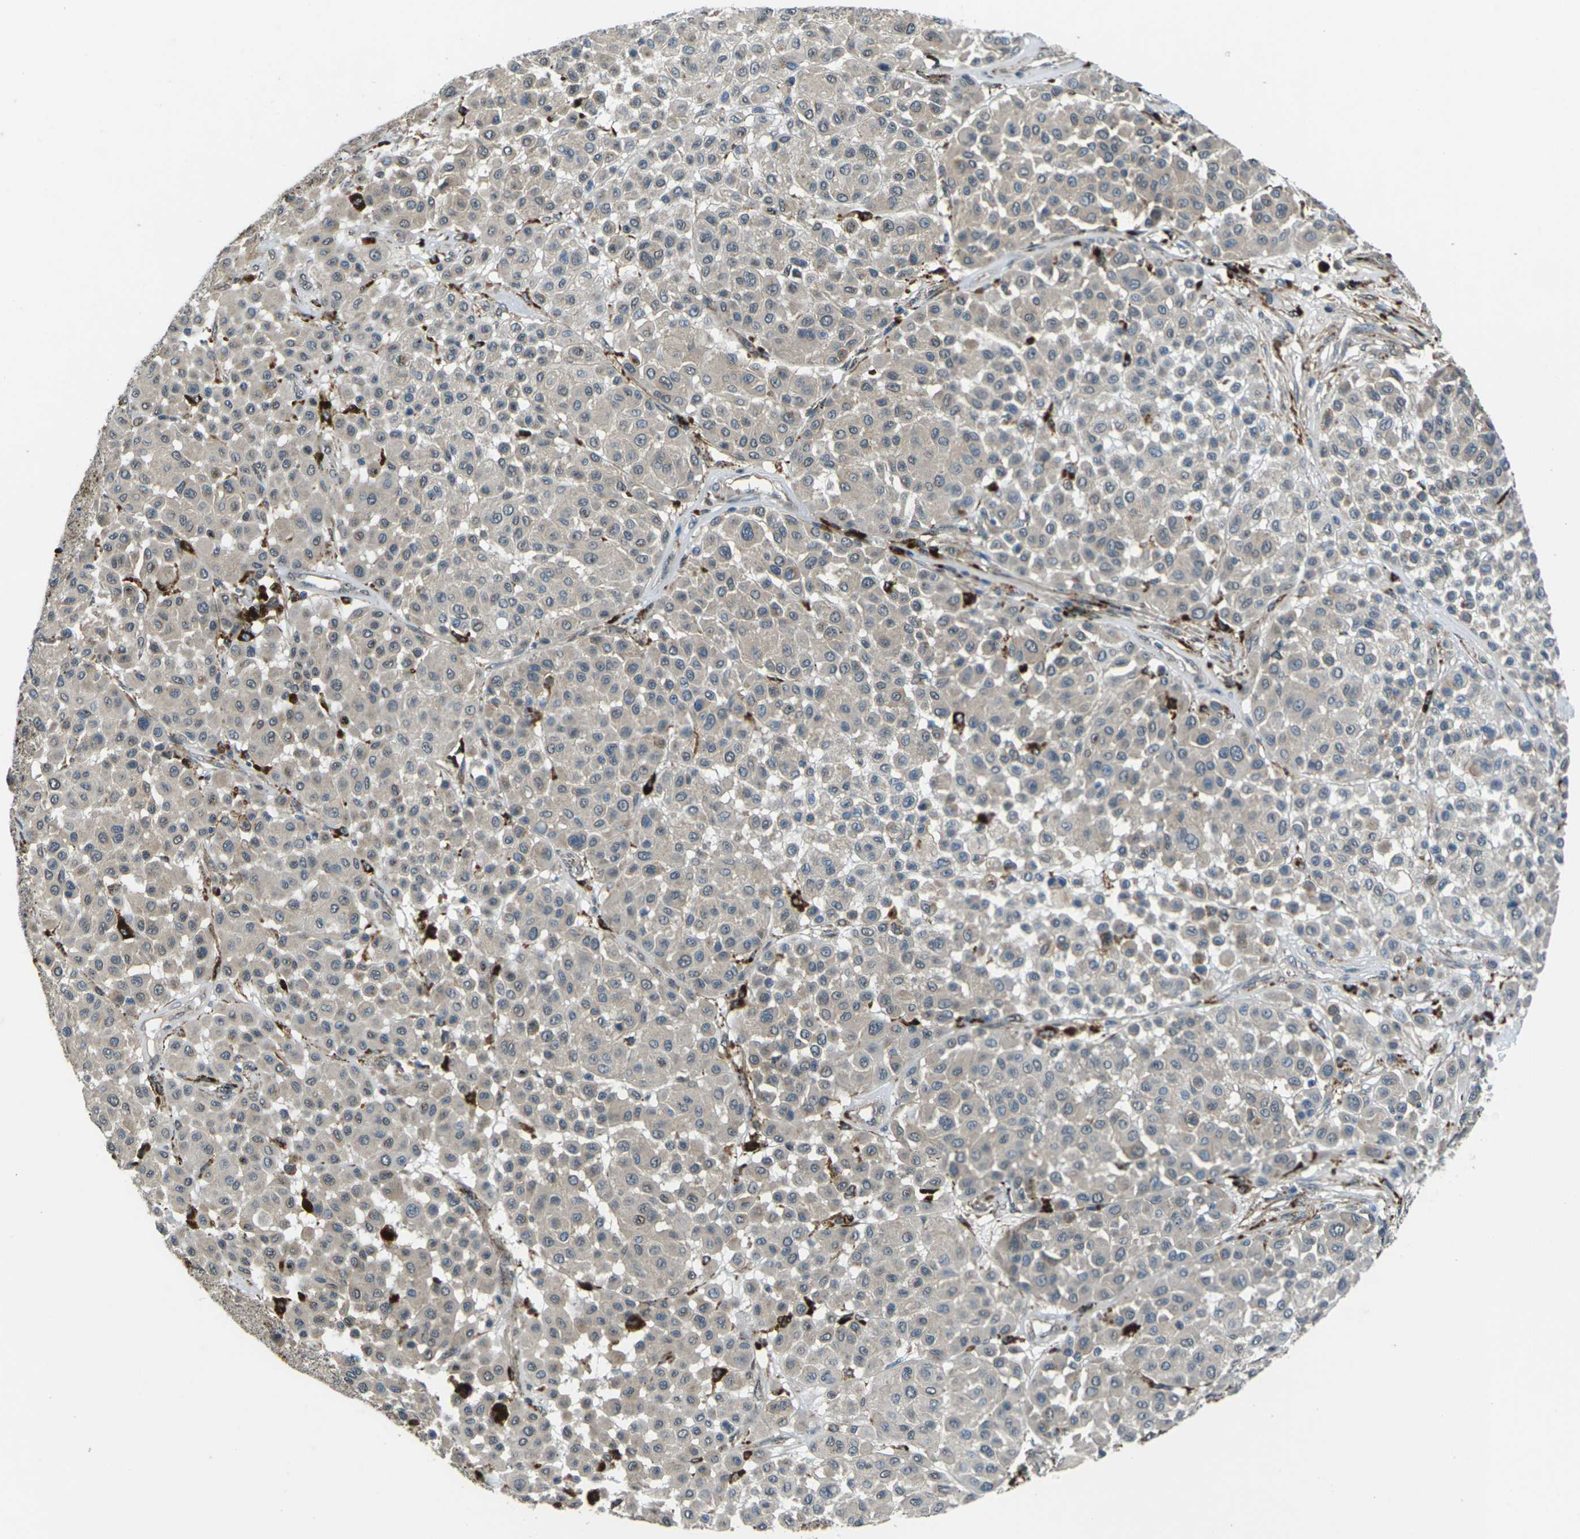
{"staining": {"intensity": "weak", "quantity": "25%-75%", "location": "cytoplasmic/membranous"}, "tissue": "melanoma", "cell_type": "Tumor cells", "image_type": "cancer", "snomed": [{"axis": "morphology", "description": "Malignant melanoma, Metastatic site"}, {"axis": "topography", "description": "Soft tissue"}], "caption": "This micrograph displays IHC staining of human melanoma, with low weak cytoplasmic/membranous positivity in approximately 25%-75% of tumor cells.", "gene": "SLC31A2", "patient": {"sex": "male", "age": 41}}